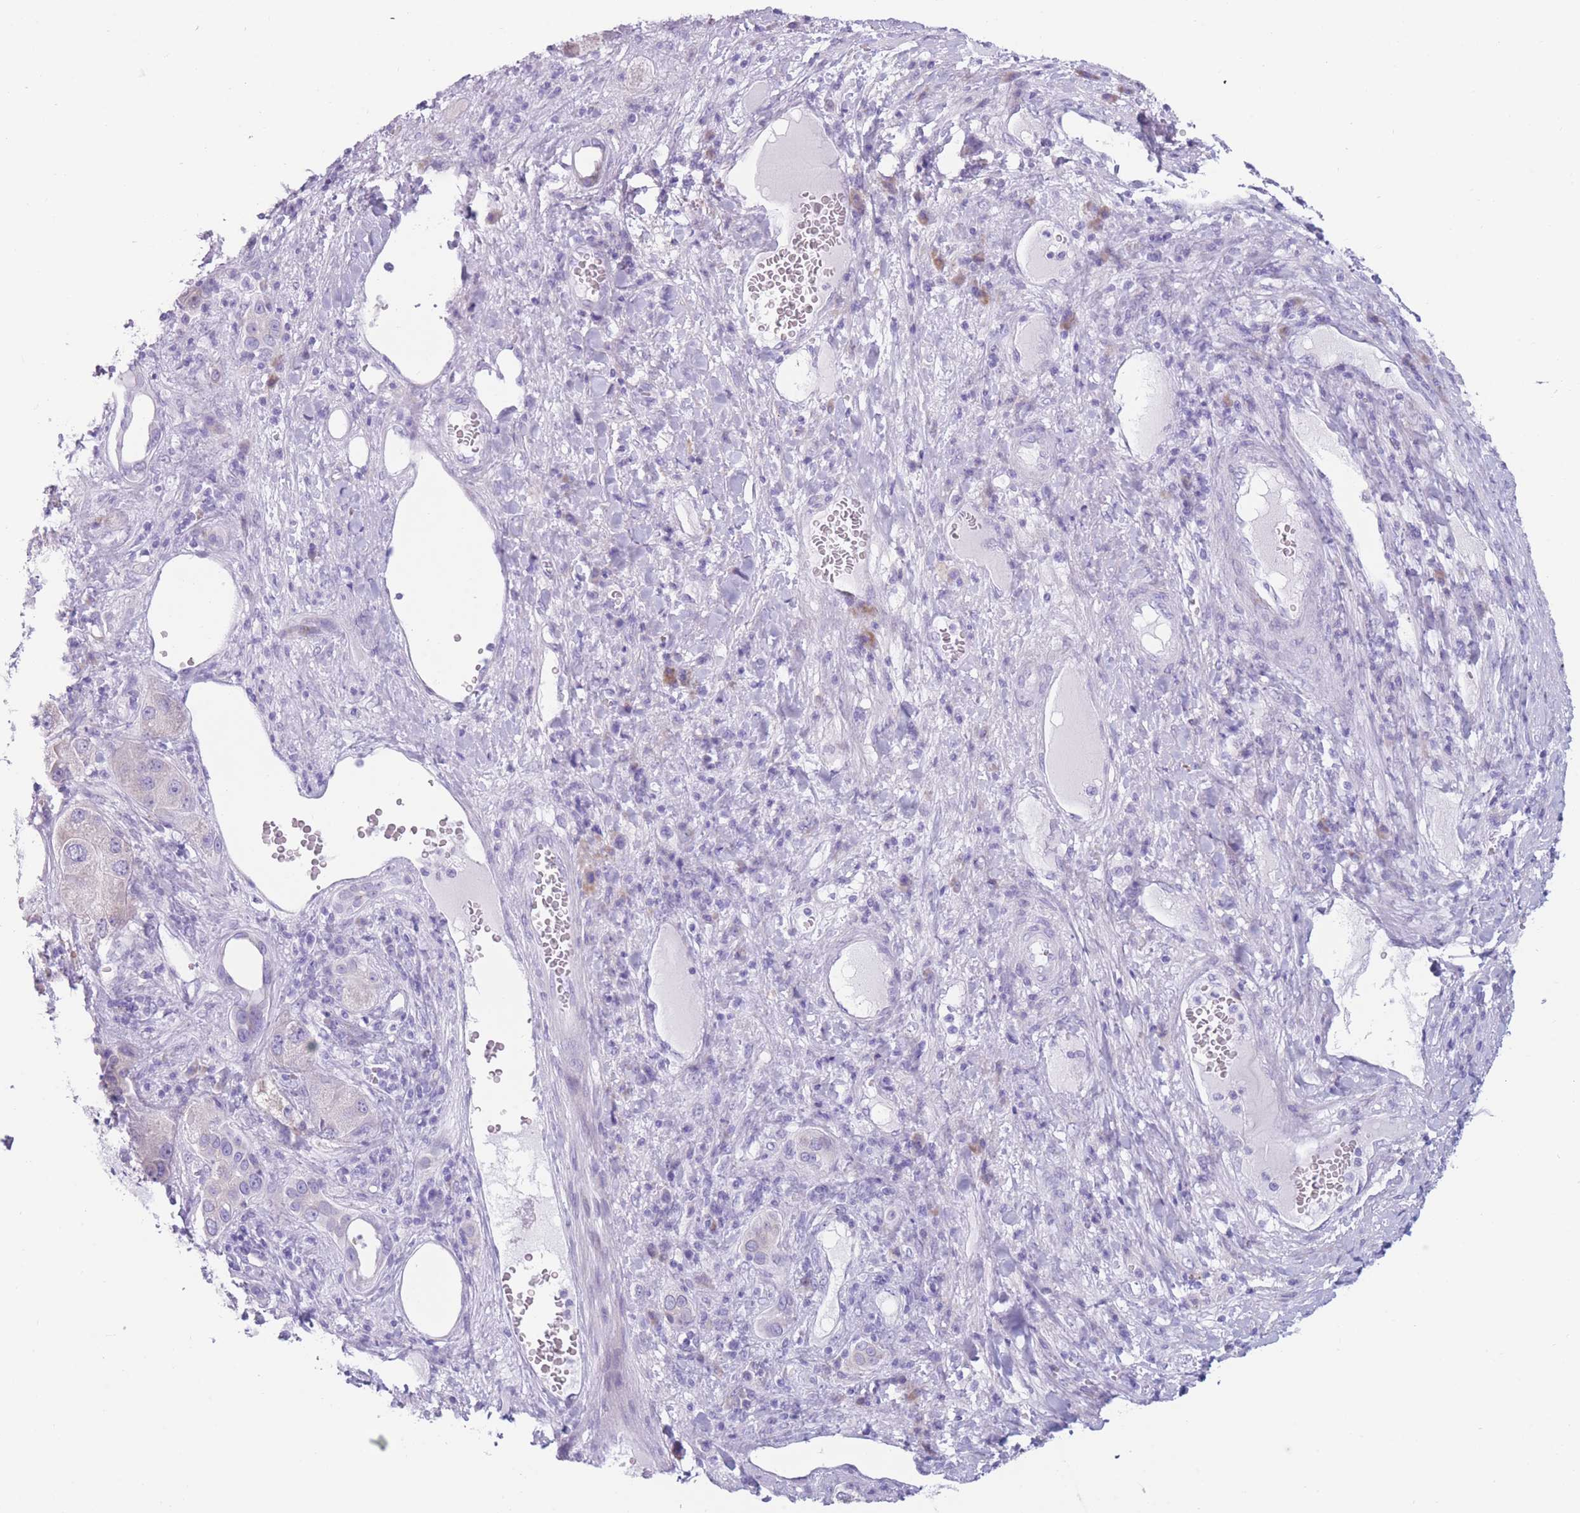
{"staining": {"intensity": "negative", "quantity": "none", "location": "none"}, "tissue": "liver cancer", "cell_type": "Tumor cells", "image_type": "cancer", "snomed": [{"axis": "morphology", "description": "Carcinoma, Hepatocellular, NOS"}, {"axis": "topography", "description": "Liver"}], "caption": "Tumor cells show no significant positivity in liver cancer.", "gene": "COL27A1", "patient": {"sex": "female", "age": 73}}